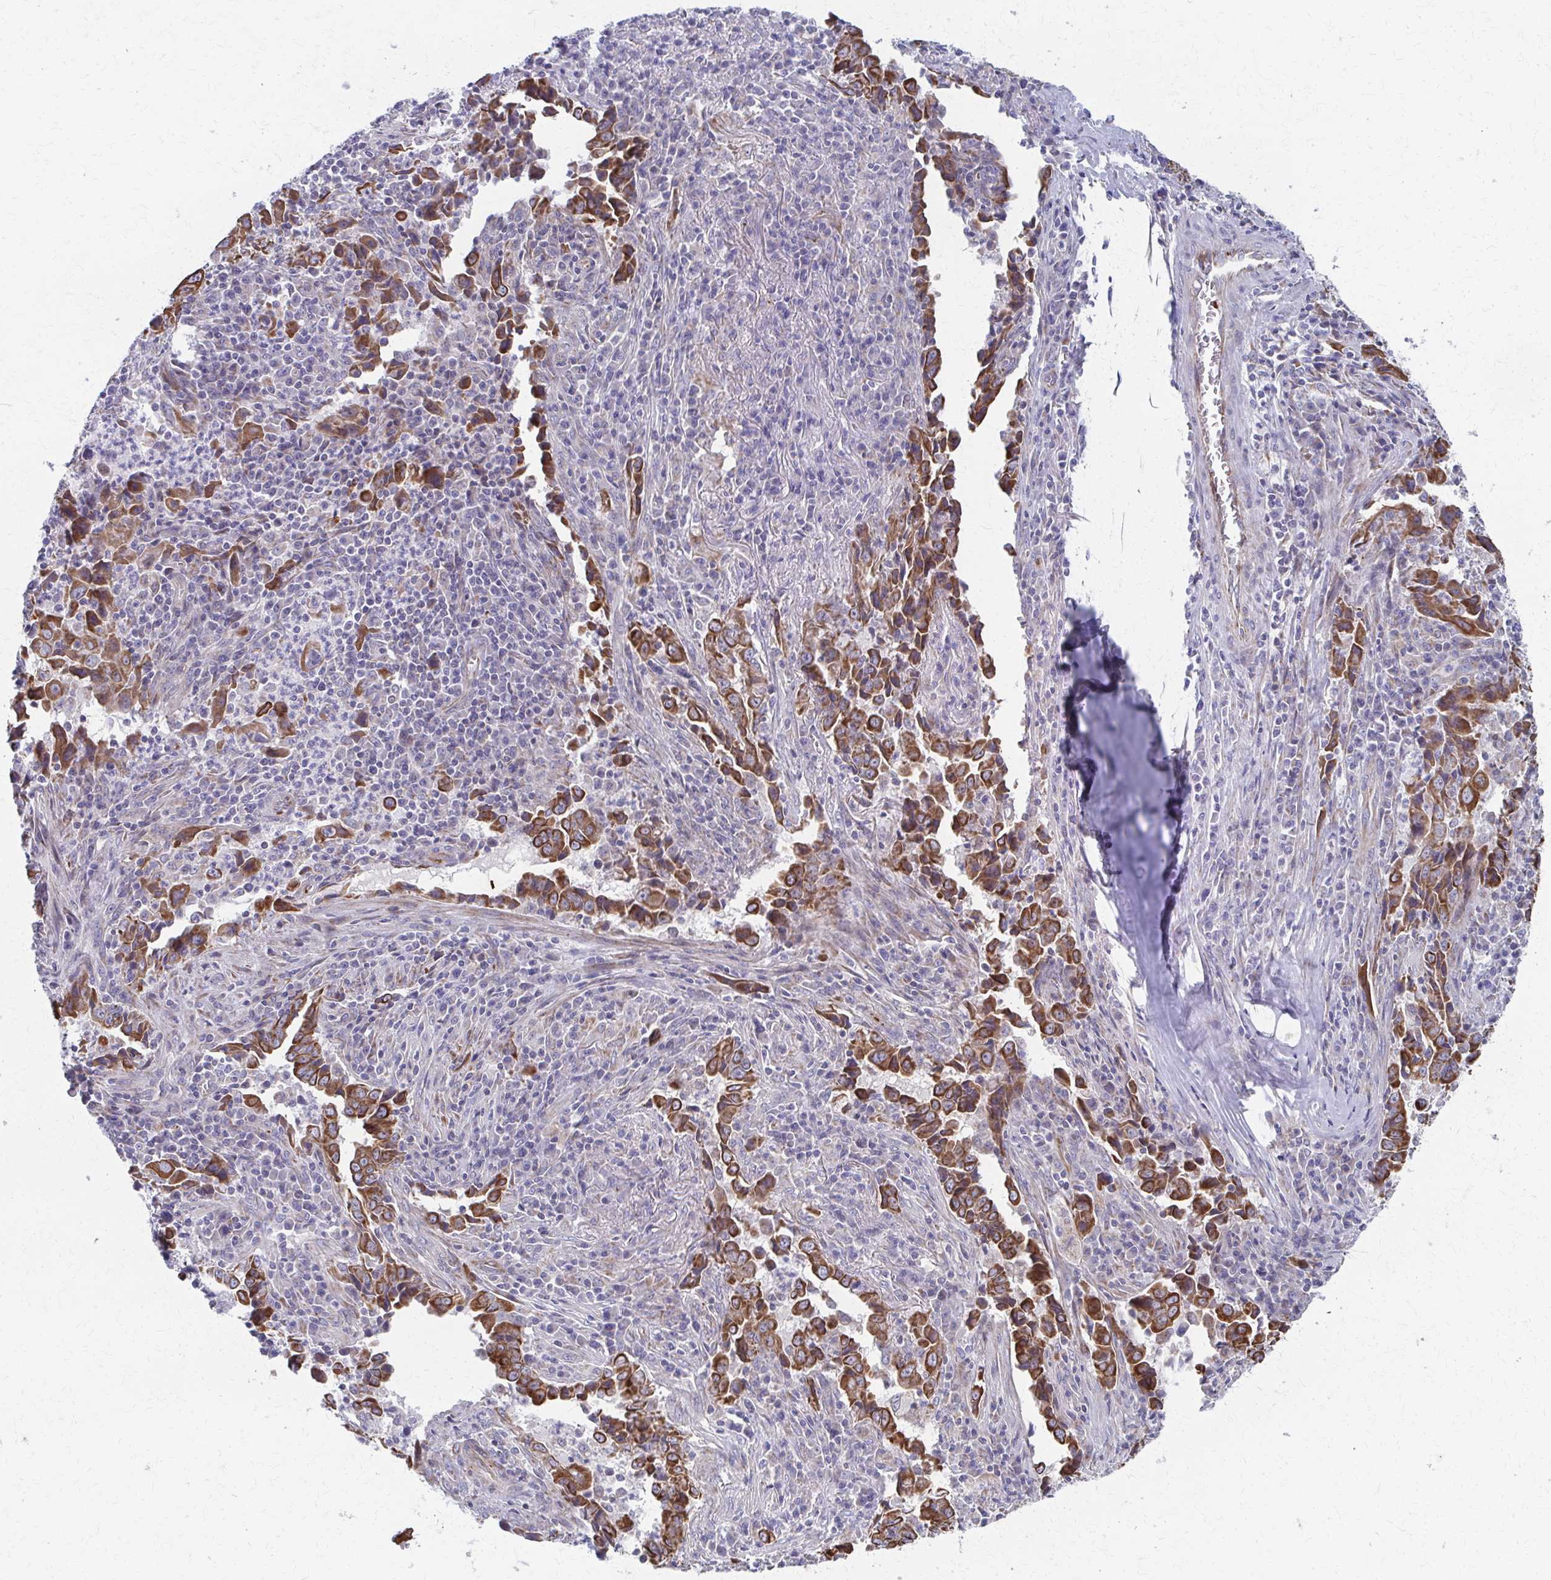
{"staining": {"intensity": "moderate", "quantity": ">75%", "location": "cytoplasmic/membranous"}, "tissue": "lung cancer", "cell_type": "Tumor cells", "image_type": "cancer", "snomed": [{"axis": "morphology", "description": "Adenocarcinoma, NOS"}, {"axis": "topography", "description": "Lung"}], "caption": "The image displays a brown stain indicating the presence of a protein in the cytoplasmic/membranous of tumor cells in adenocarcinoma (lung). The staining was performed using DAB (3,3'-diaminobenzidine) to visualize the protein expression in brown, while the nuclei were stained in blue with hematoxylin (Magnification: 20x).", "gene": "FAHD1", "patient": {"sex": "male", "age": 67}}